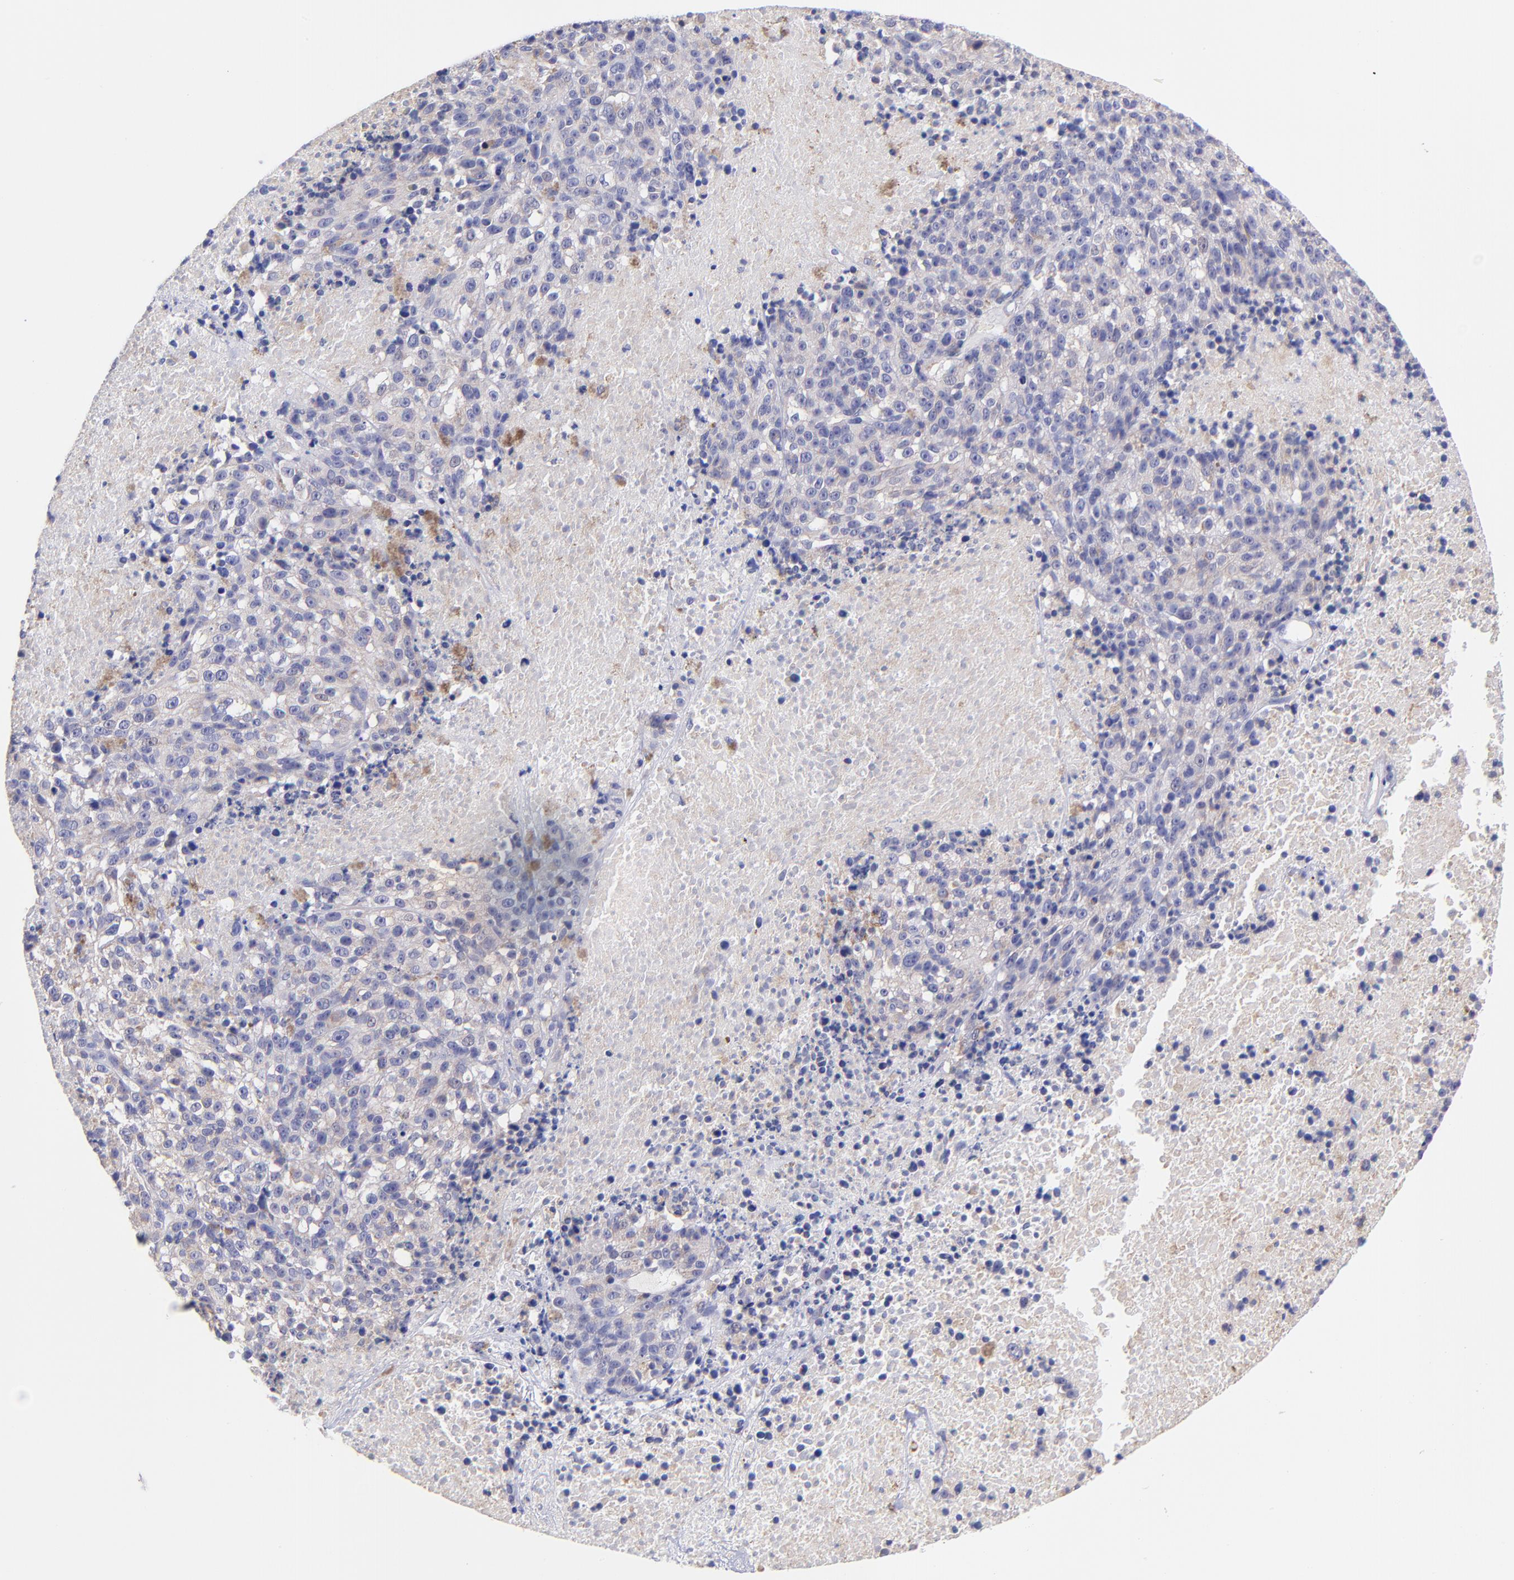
{"staining": {"intensity": "weak", "quantity": "25%-75%", "location": "cytoplasmic/membranous"}, "tissue": "melanoma", "cell_type": "Tumor cells", "image_type": "cancer", "snomed": [{"axis": "morphology", "description": "Malignant melanoma, Metastatic site"}, {"axis": "topography", "description": "Cerebral cortex"}], "caption": "Immunohistochemistry of human malignant melanoma (metastatic site) displays low levels of weak cytoplasmic/membranous expression in about 25%-75% of tumor cells.", "gene": "NDUFB7", "patient": {"sex": "female", "age": 52}}